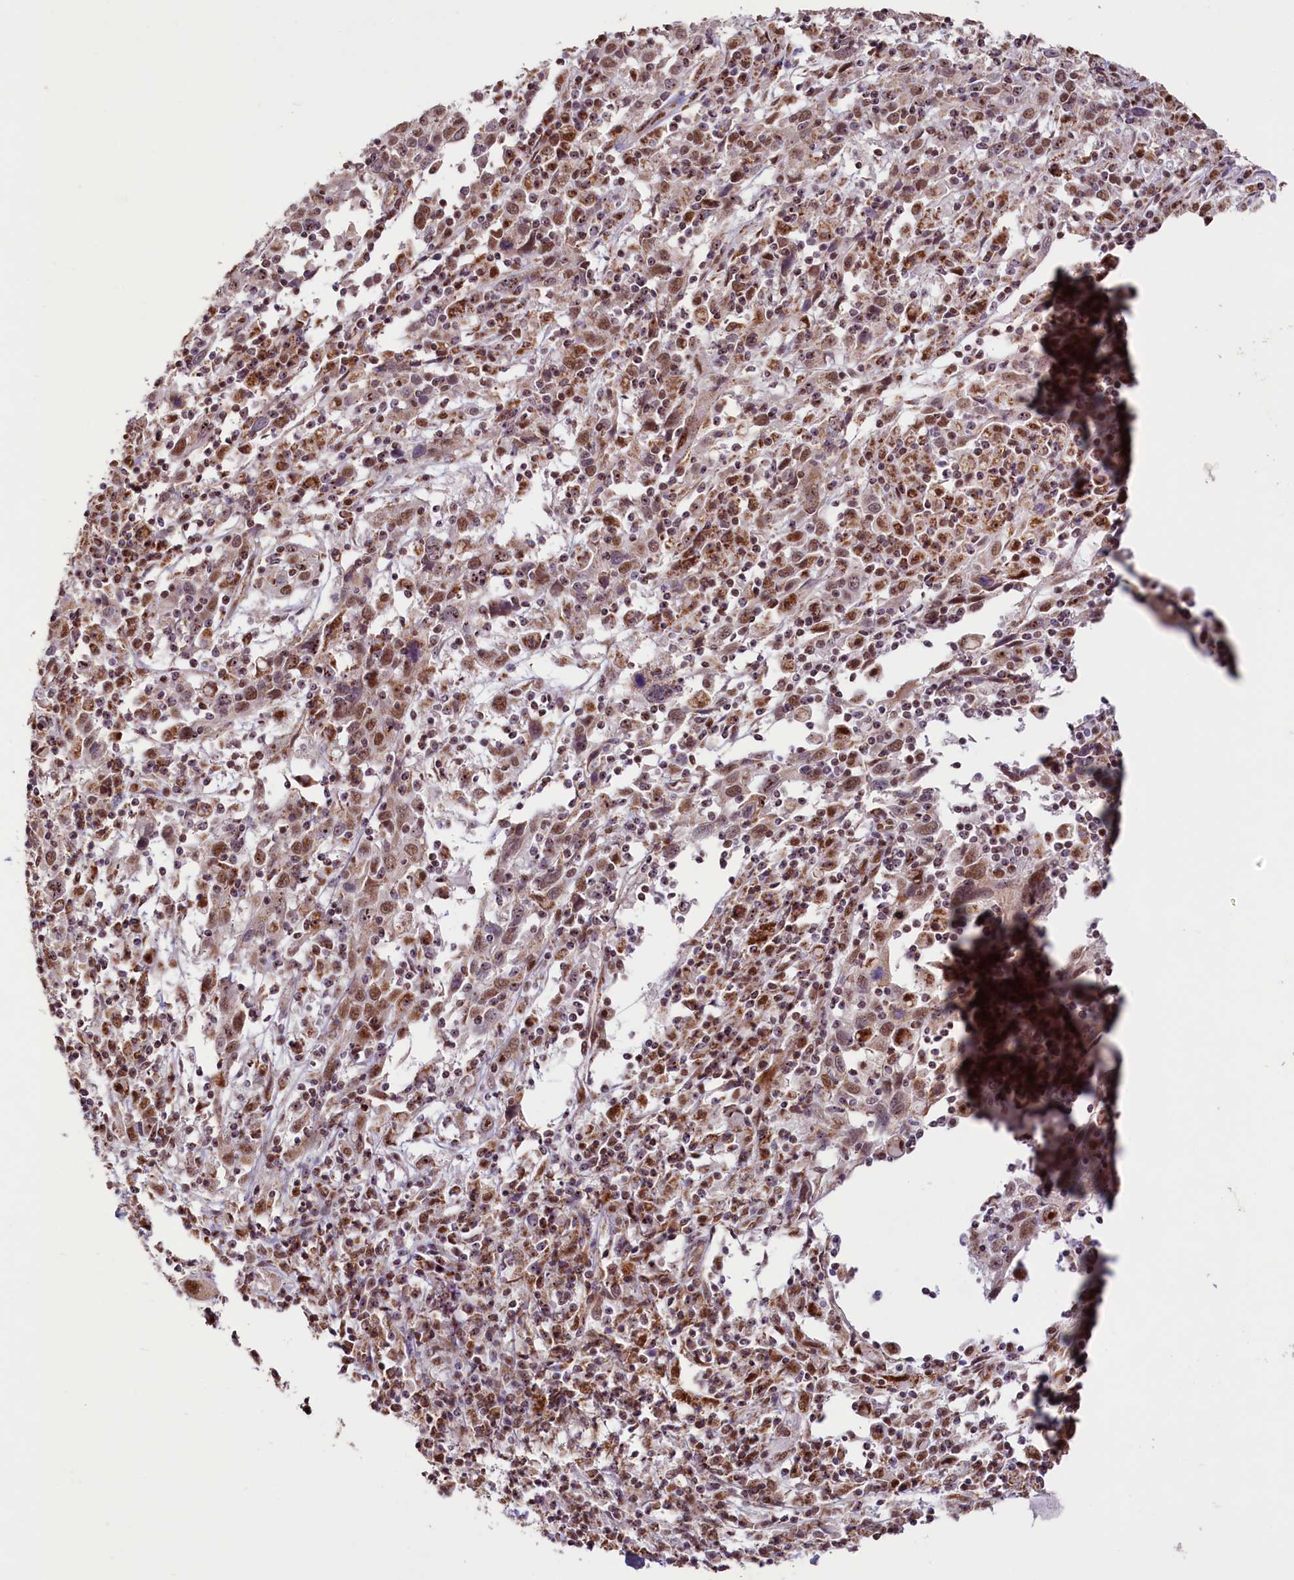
{"staining": {"intensity": "moderate", "quantity": ">75%", "location": "nuclear"}, "tissue": "cervical cancer", "cell_type": "Tumor cells", "image_type": "cancer", "snomed": [{"axis": "morphology", "description": "Squamous cell carcinoma, NOS"}, {"axis": "topography", "description": "Cervix"}], "caption": "Protein analysis of cervical squamous cell carcinoma tissue shows moderate nuclear positivity in about >75% of tumor cells.", "gene": "PDE6D", "patient": {"sex": "female", "age": 46}}